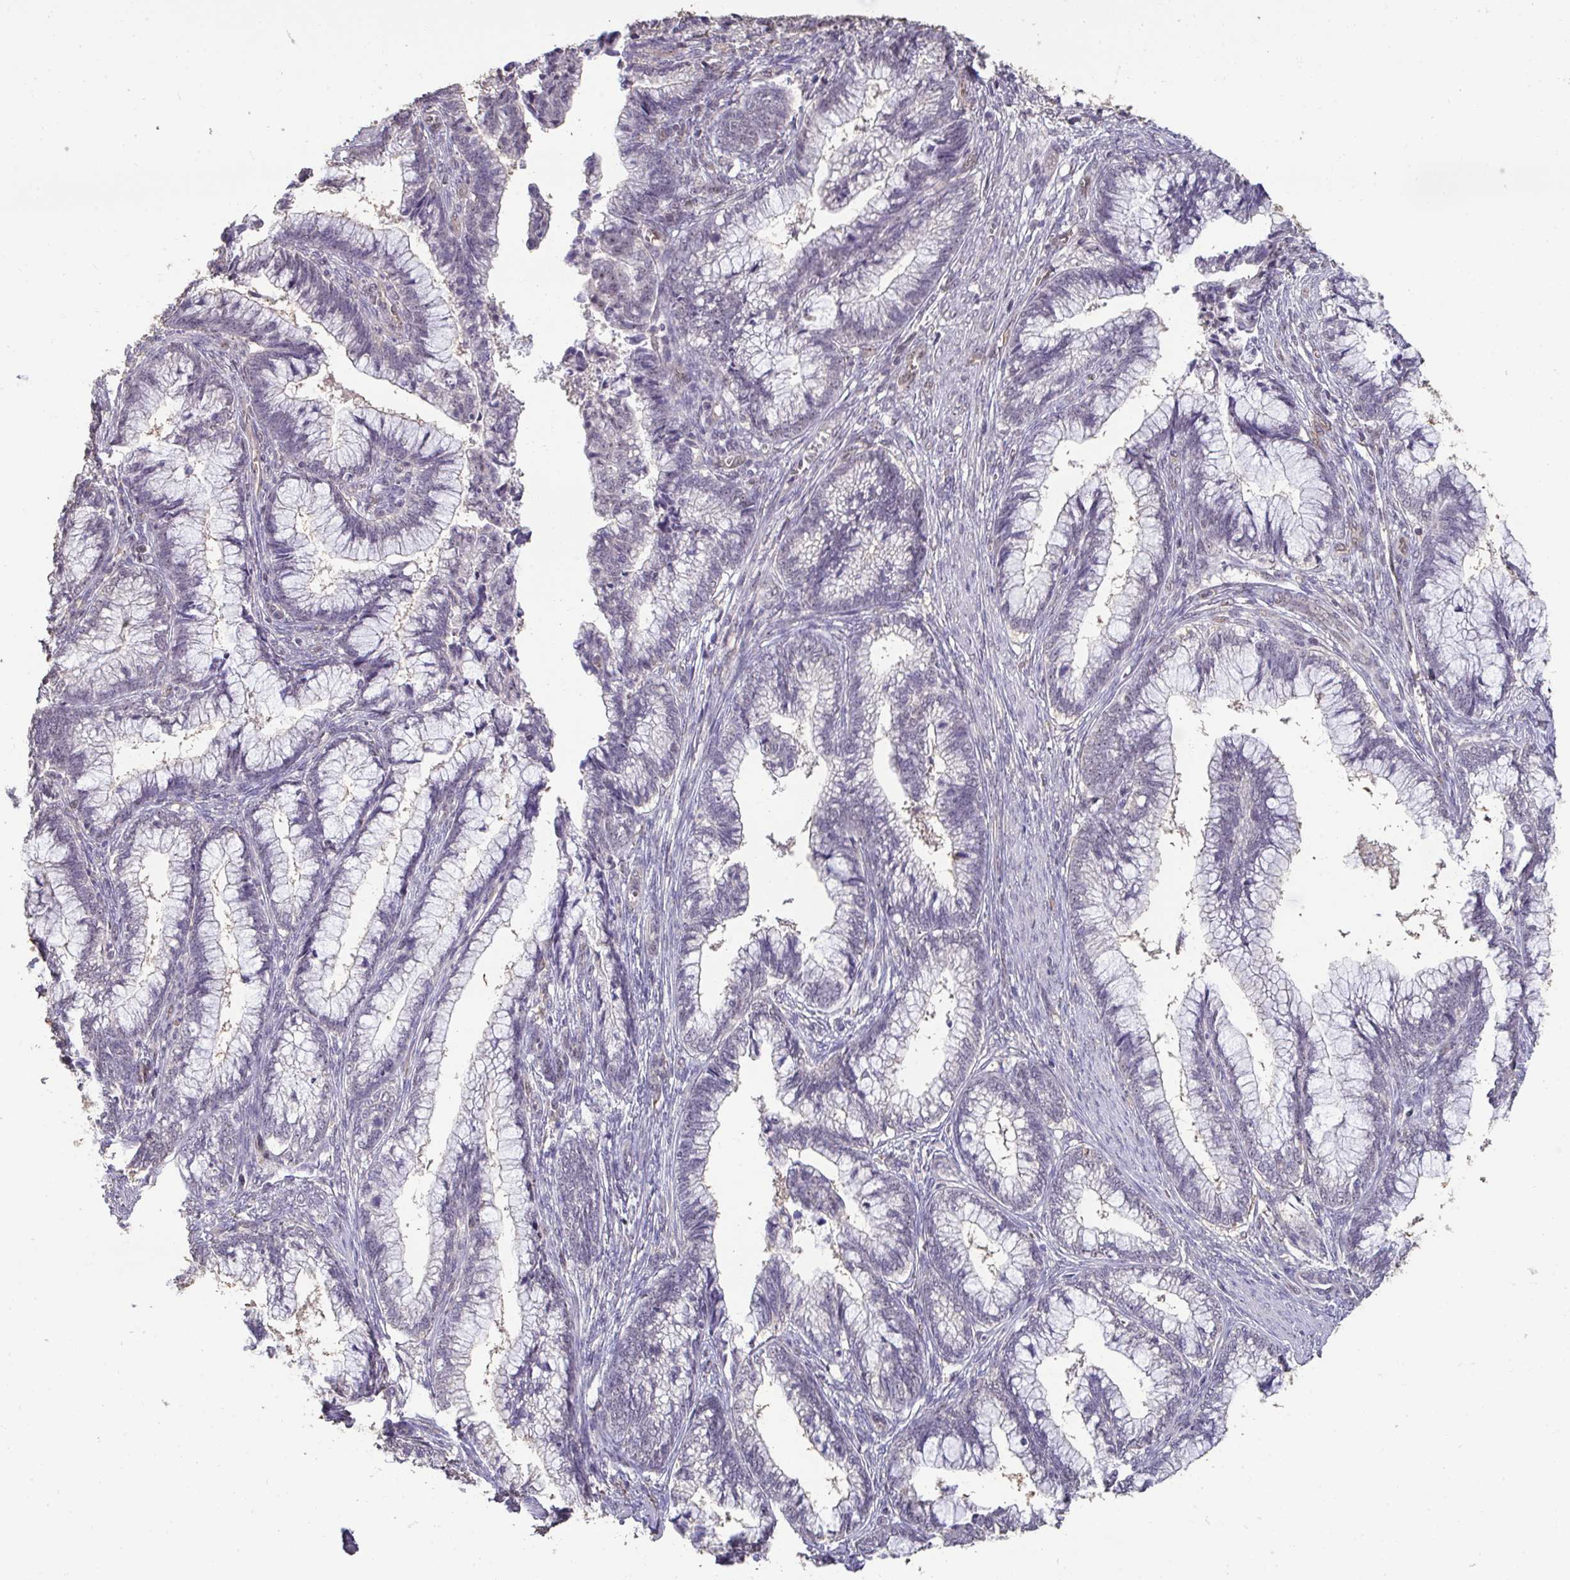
{"staining": {"intensity": "weak", "quantity": "<25%", "location": "nuclear"}, "tissue": "cervical cancer", "cell_type": "Tumor cells", "image_type": "cancer", "snomed": [{"axis": "morphology", "description": "Adenocarcinoma, NOS"}, {"axis": "topography", "description": "Cervix"}], "caption": "Micrograph shows no protein positivity in tumor cells of cervical adenocarcinoma tissue. Nuclei are stained in blue.", "gene": "SENP3", "patient": {"sex": "female", "age": 44}}